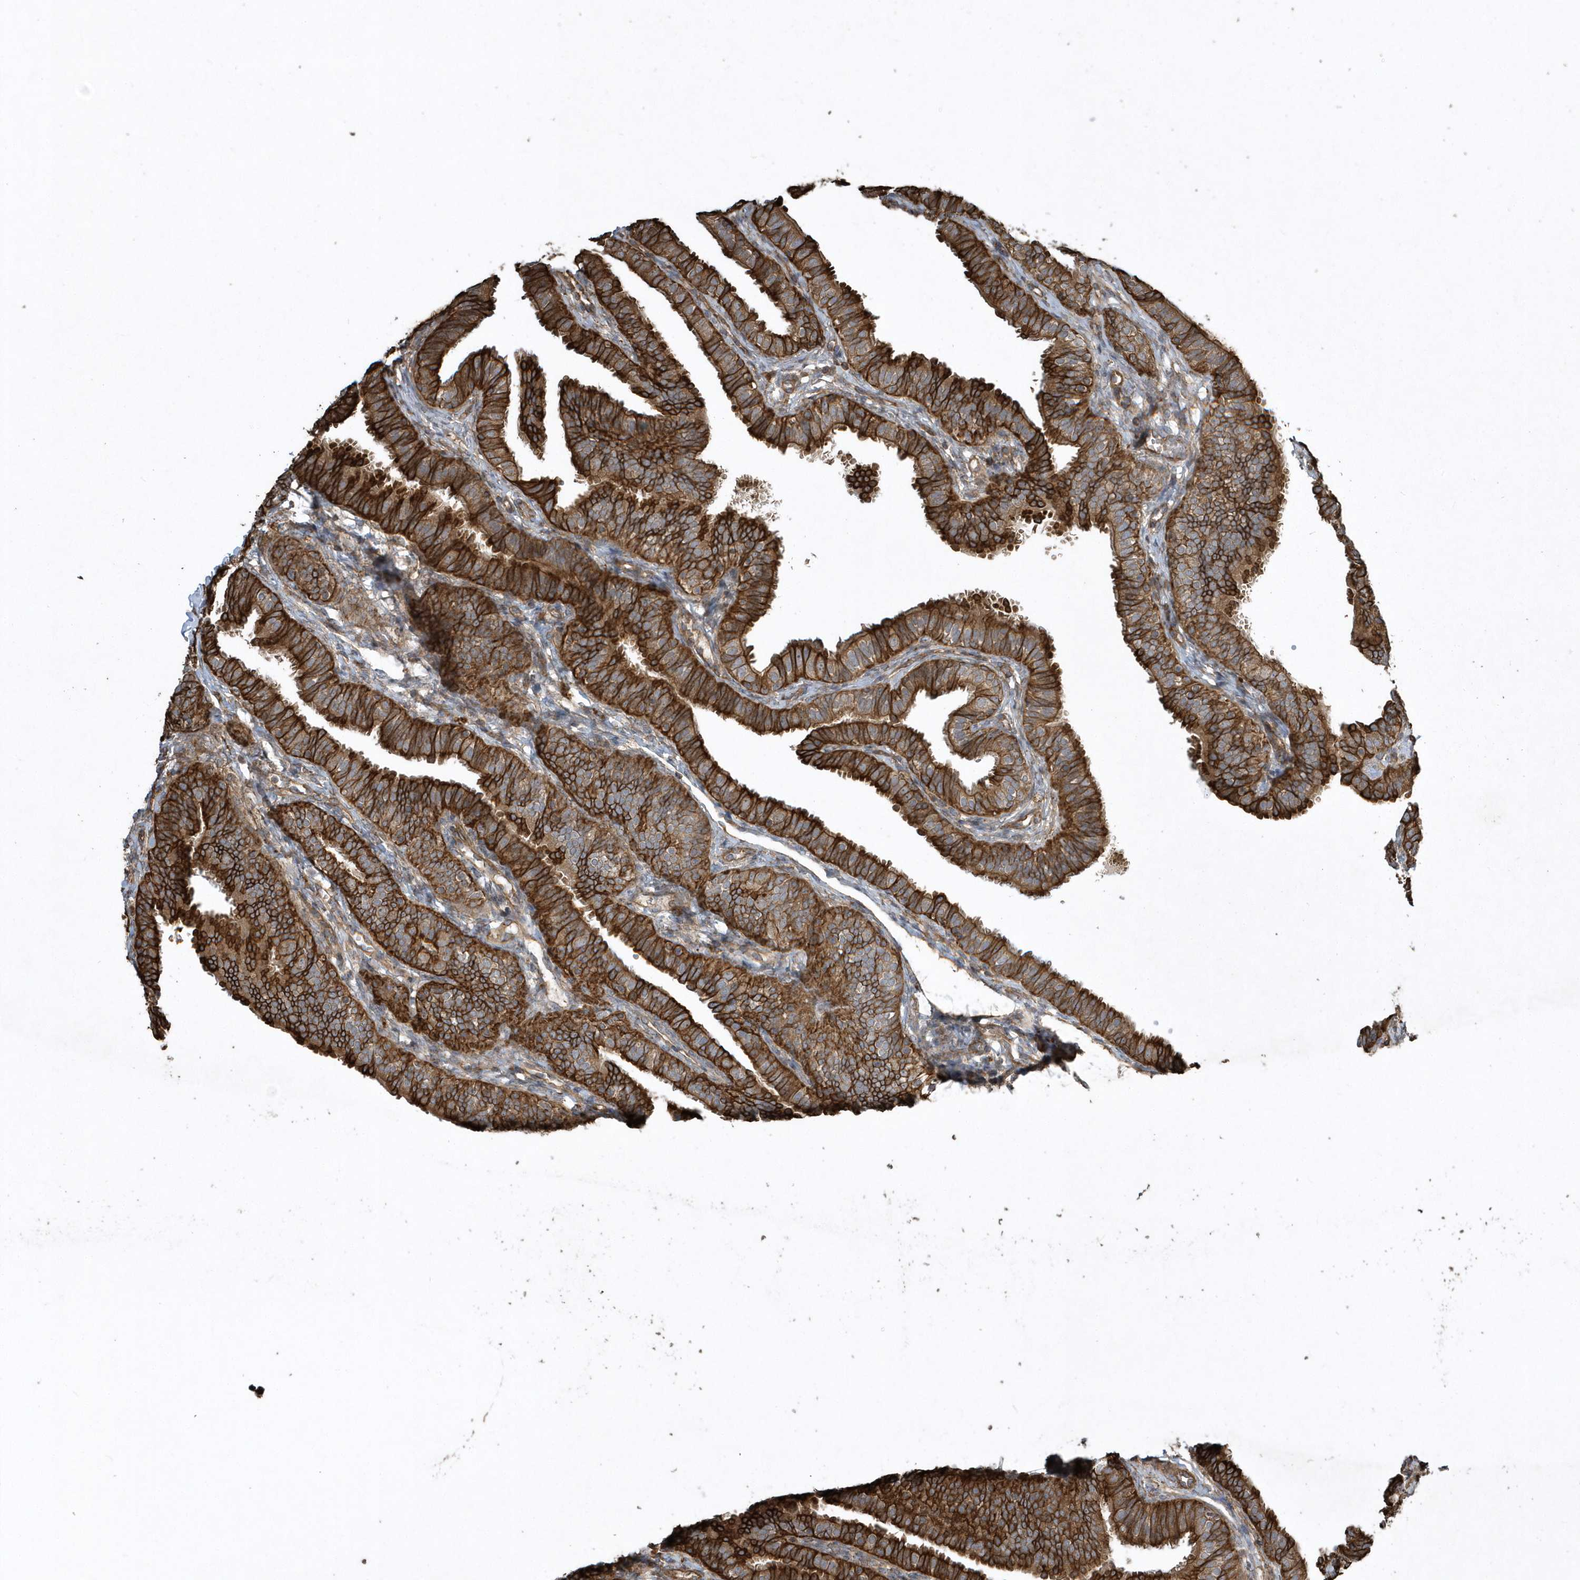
{"staining": {"intensity": "strong", "quantity": ">75%", "location": "cytoplasmic/membranous"}, "tissue": "fallopian tube", "cell_type": "Glandular cells", "image_type": "normal", "snomed": [{"axis": "morphology", "description": "Normal tissue, NOS"}, {"axis": "topography", "description": "Fallopian tube"}], "caption": "Fallopian tube stained with a protein marker shows strong staining in glandular cells.", "gene": "SENP8", "patient": {"sex": "female", "age": 35}}